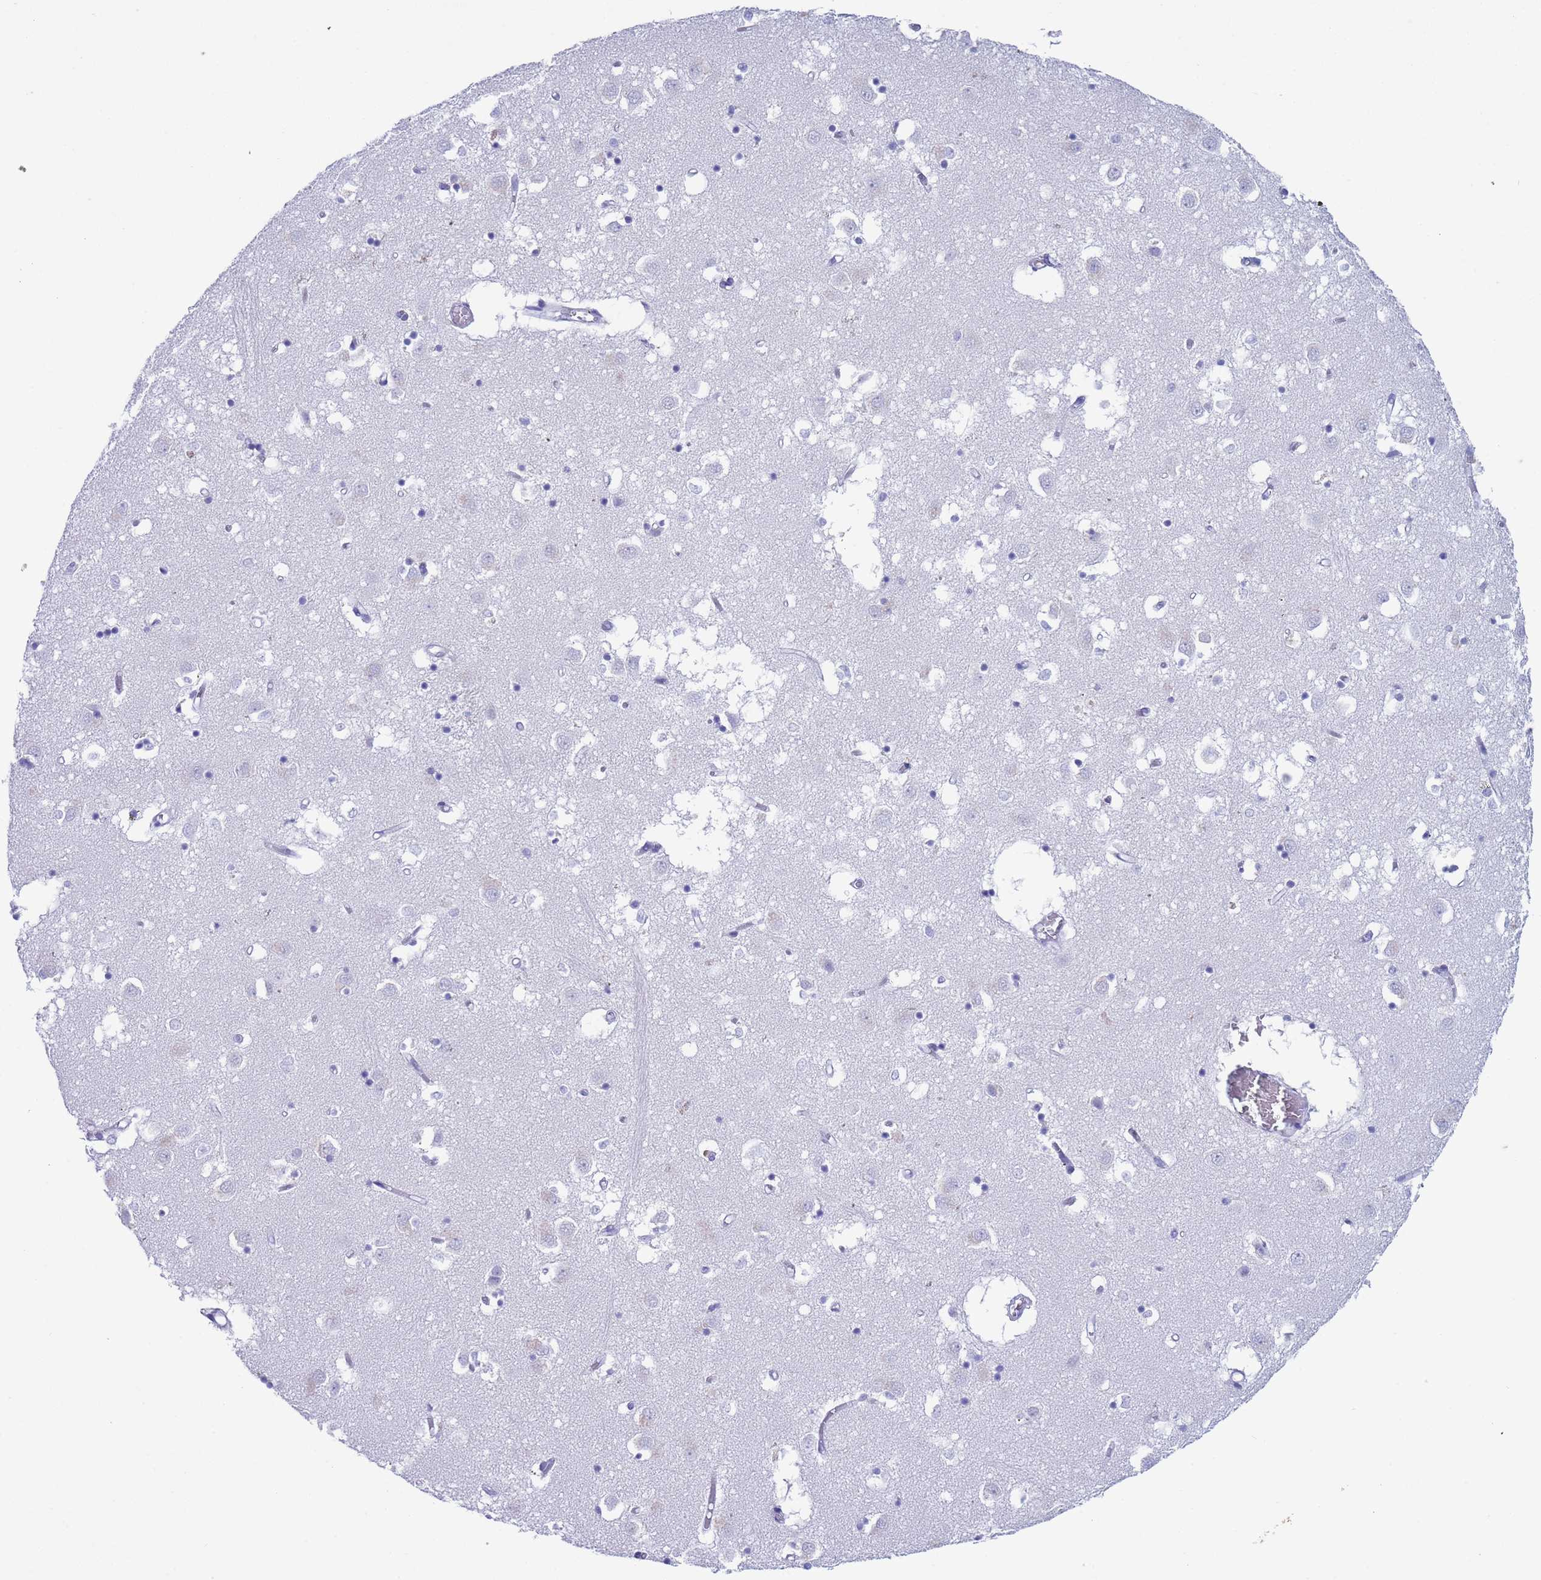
{"staining": {"intensity": "negative", "quantity": "none", "location": "none"}, "tissue": "caudate", "cell_type": "Glial cells", "image_type": "normal", "snomed": [{"axis": "morphology", "description": "Normal tissue, NOS"}, {"axis": "topography", "description": "Lateral ventricle wall"}], "caption": "Caudate stained for a protein using immunohistochemistry displays no positivity glial cells.", "gene": "CKM", "patient": {"sex": "male", "age": 70}}